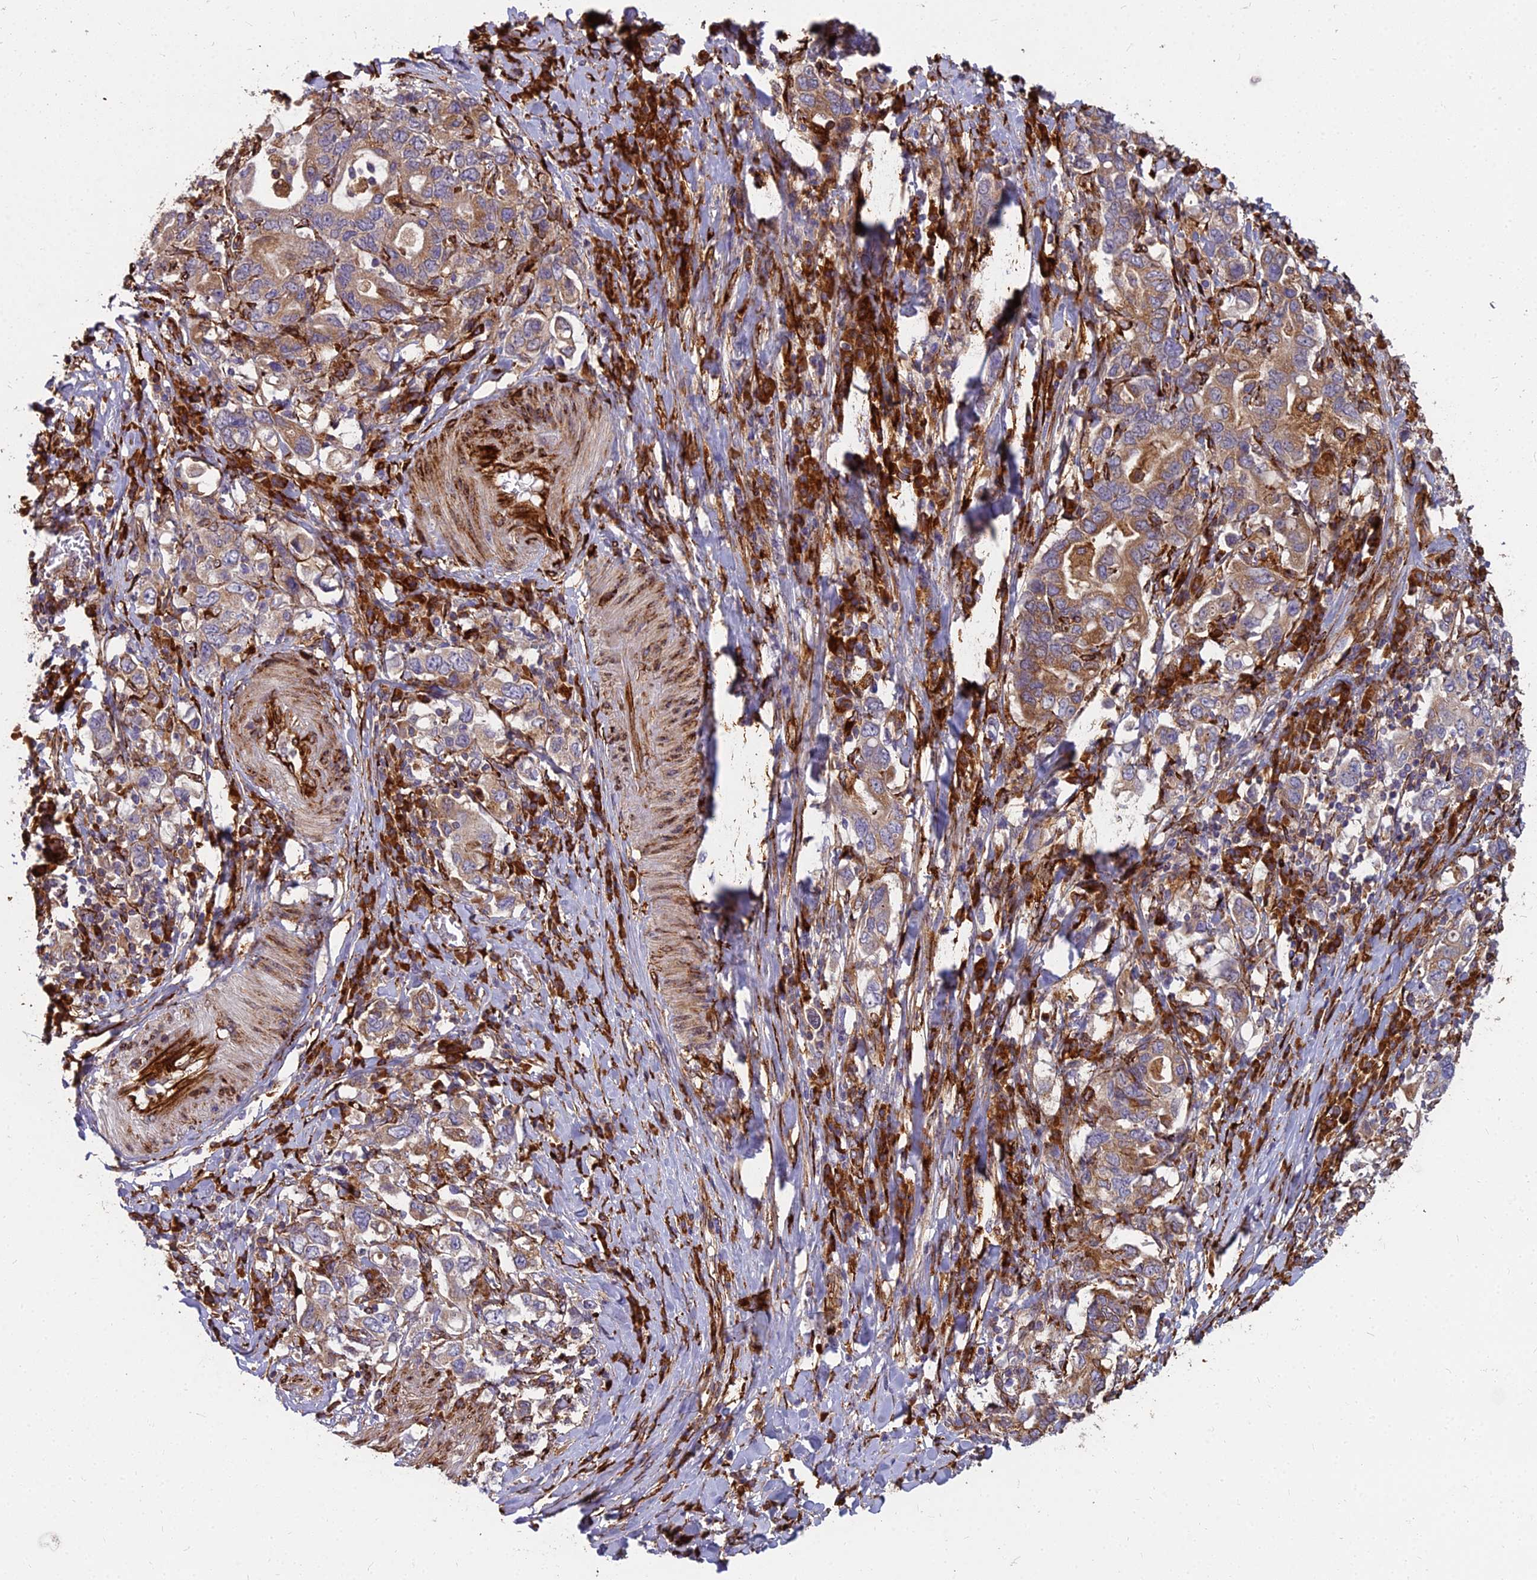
{"staining": {"intensity": "moderate", "quantity": ">75%", "location": "cytoplasmic/membranous"}, "tissue": "stomach cancer", "cell_type": "Tumor cells", "image_type": "cancer", "snomed": [{"axis": "morphology", "description": "Adenocarcinoma, NOS"}, {"axis": "topography", "description": "Stomach, upper"}, {"axis": "topography", "description": "Stomach"}], "caption": "Immunohistochemical staining of adenocarcinoma (stomach) reveals moderate cytoplasmic/membranous protein positivity in about >75% of tumor cells.", "gene": "NDUFAF7", "patient": {"sex": "male", "age": 62}}